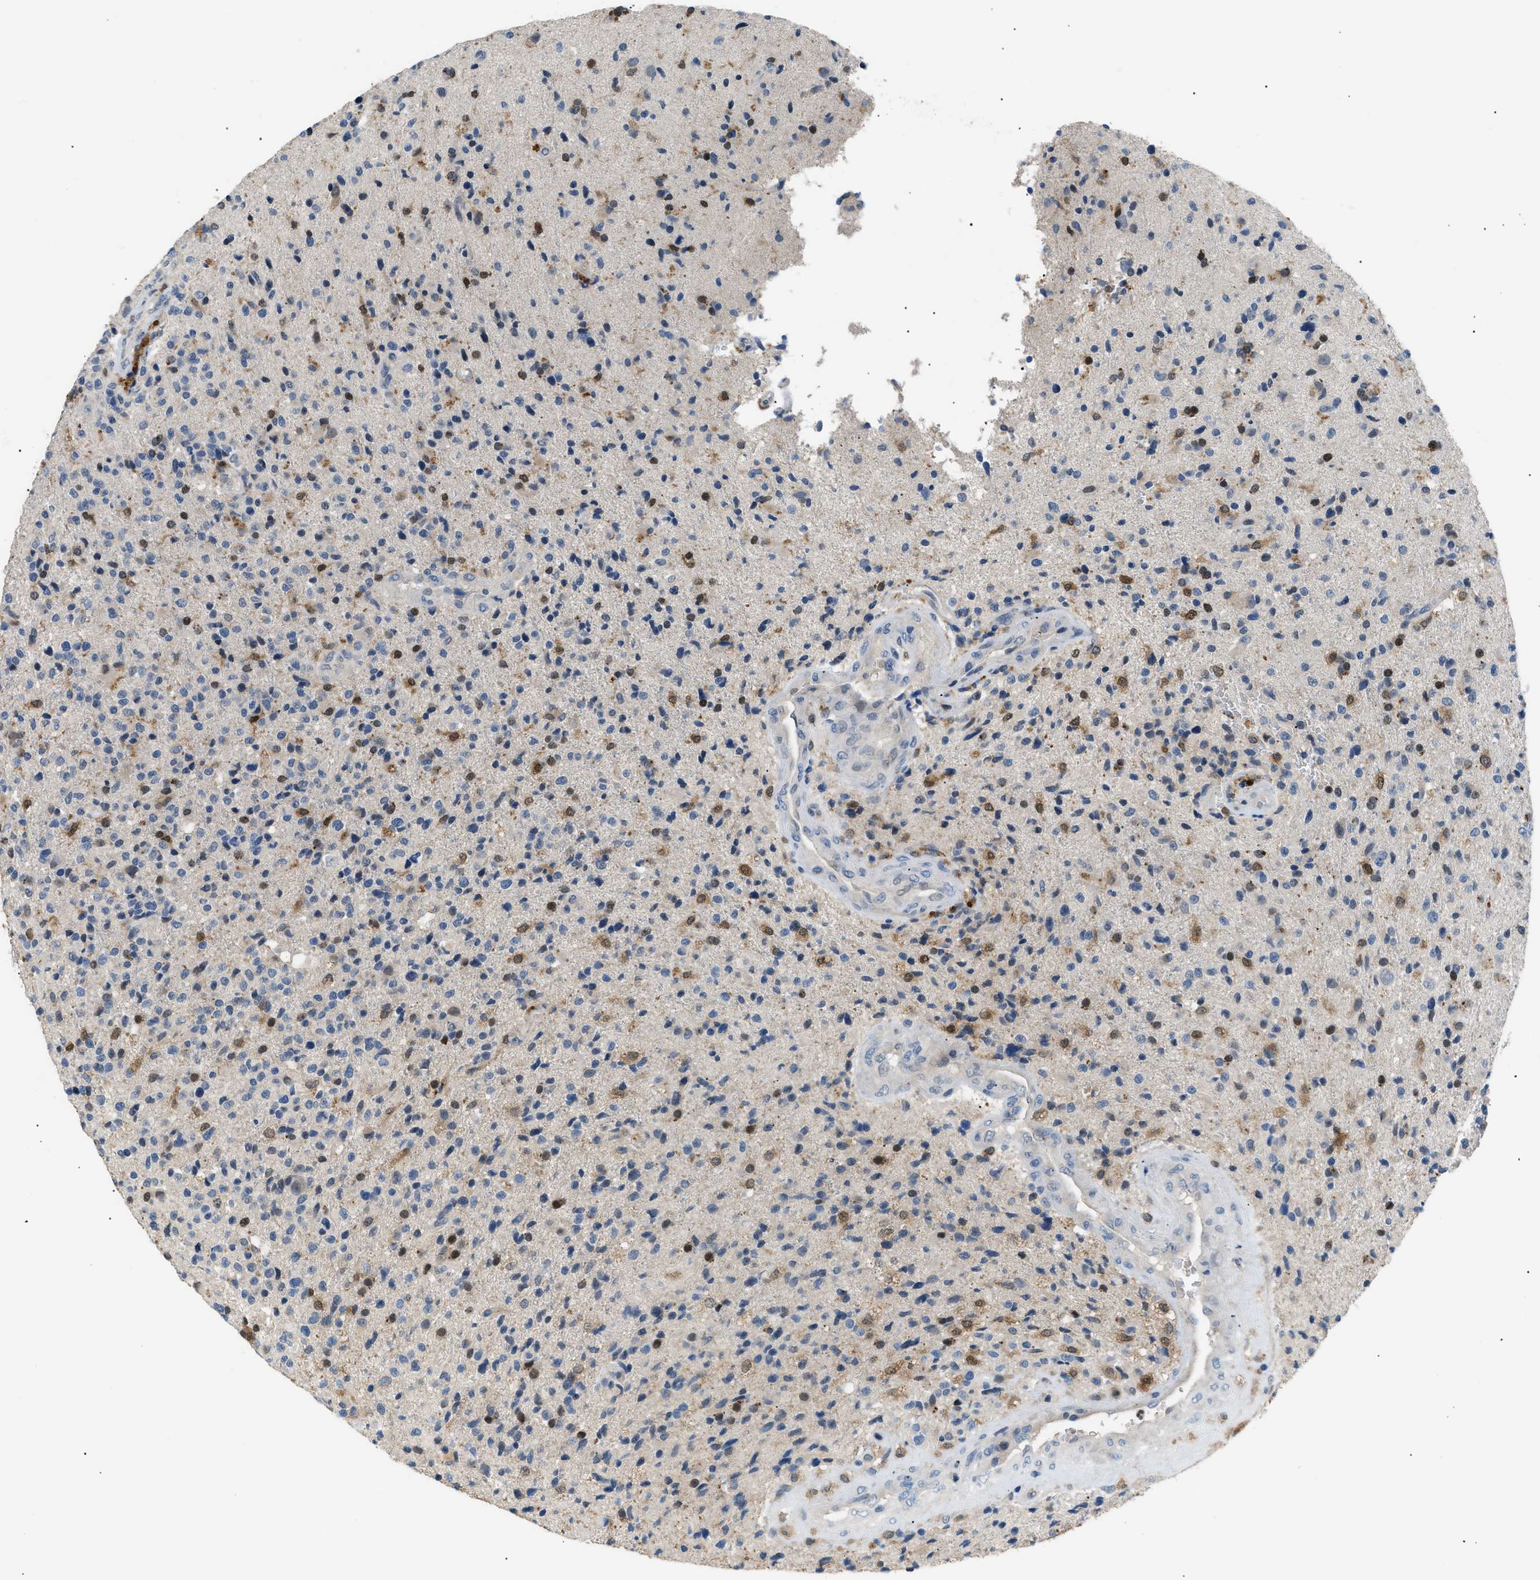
{"staining": {"intensity": "moderate", "quantity": "<25%", "location": "cytoplasmic/membranous,nuclear"}, "tissue": "glioma", "cell_type": "Tumor cells", "image_type": "cancer", "snomed": [{"axis": "morphology", "description": "Glioma, malignant, High grade"}, {"axis": "topography", "description": "Brain"}], "caption": "Malignant high-grade glioma stained with IHC reveals moderate cytoplasmic/membranous and nuclear expression in approximately <25% of tumor cells.", "gene": "AKR1A1", "patient": {"sex": "male", "age": 72}}